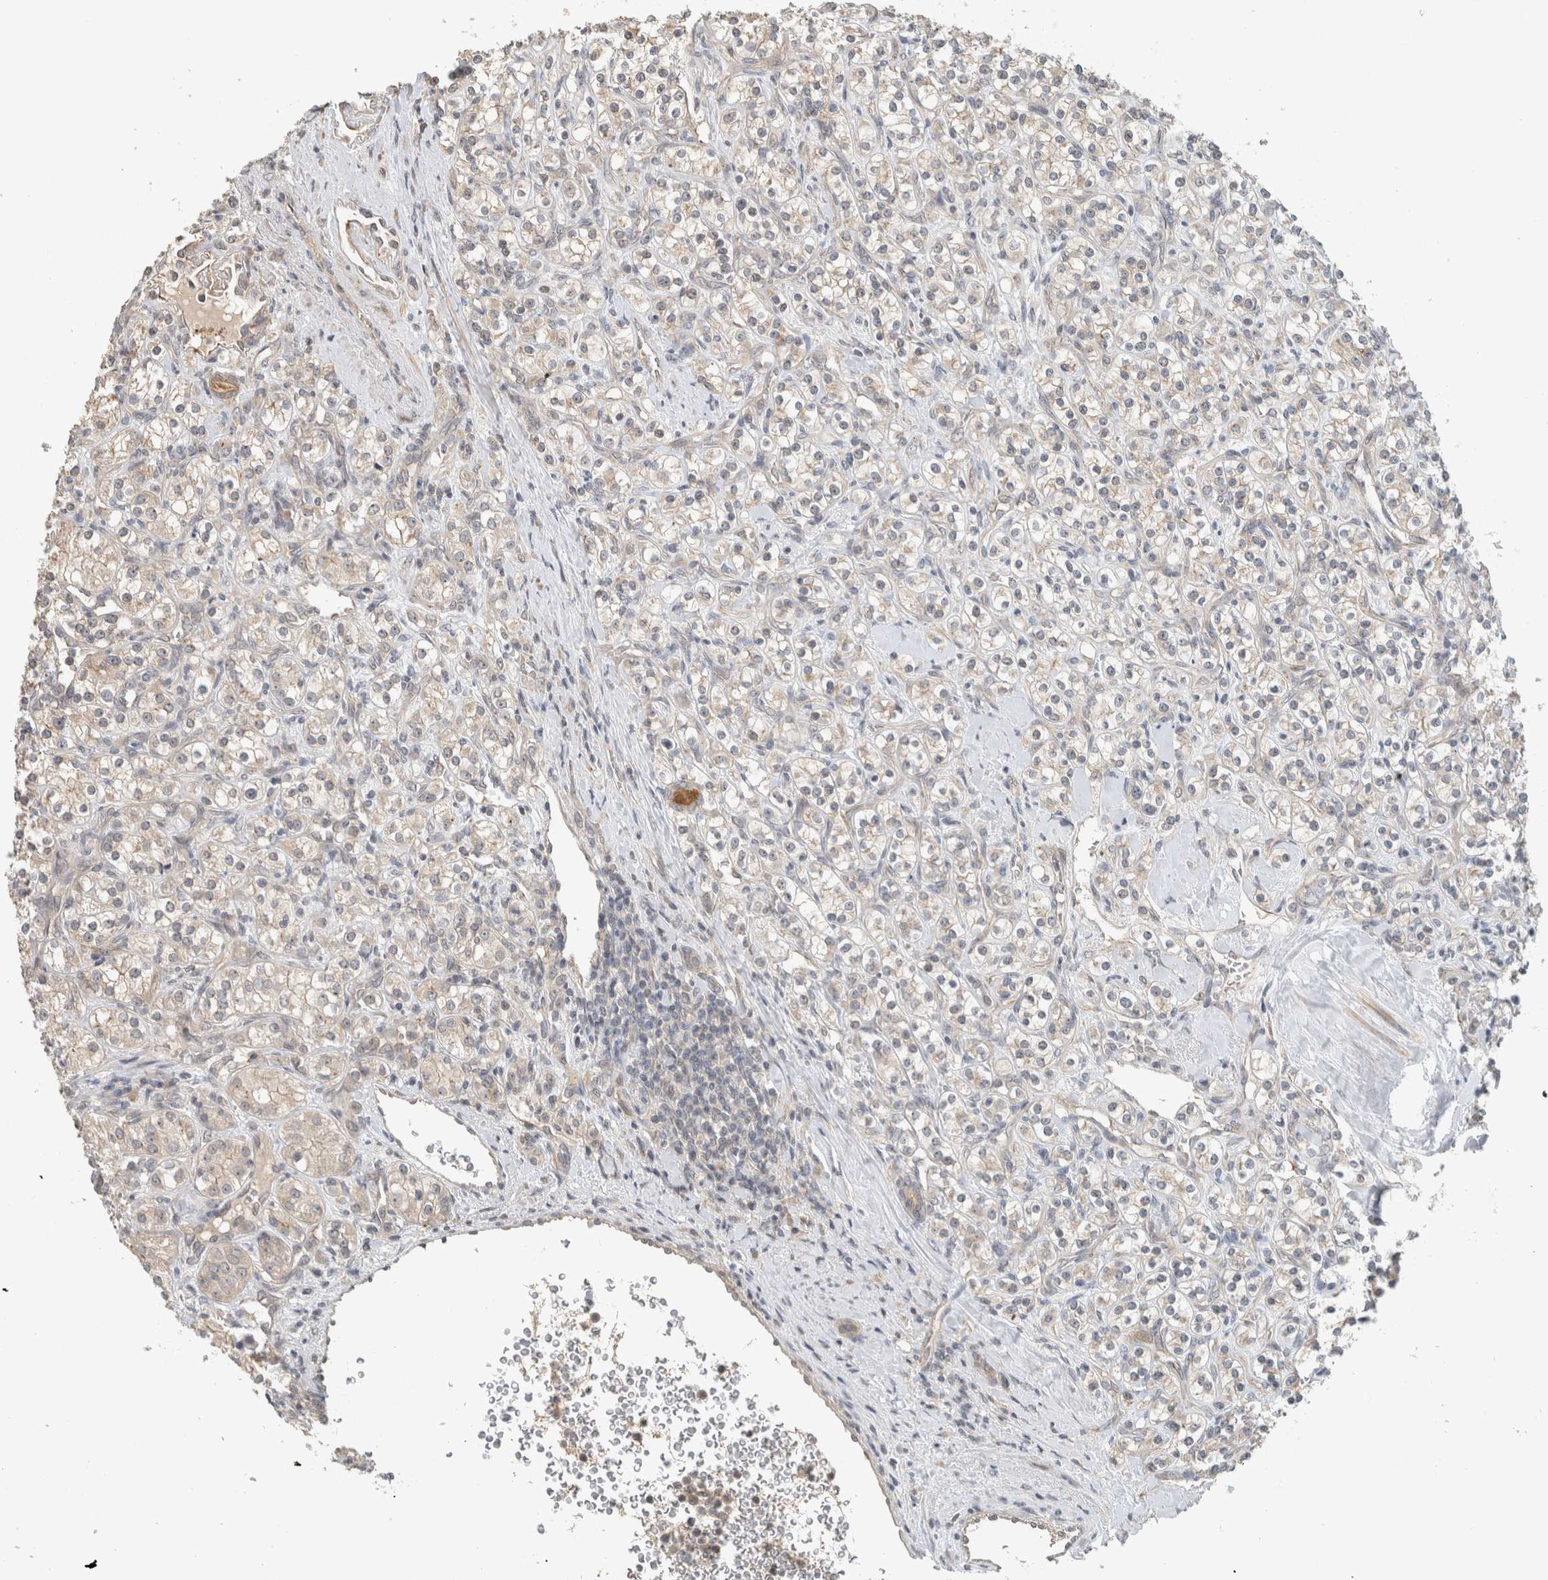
{"staining": {"intensity": "negative", "quantity": "none", "location": "none"}, "tissue": "renal cancer", "cell_type": "Tumor cells", "image_type": "cancer", "snomed": [{"axis": "morphology", "description": "Adenocarcinoma, NOS"}, {"axis": "topography", "description": "Kidney"}], "caption": "This is a photomicrograph of IHC staining of renal cancer, which shows no positivity in tumor cells.", "gene": "ERCC6L2", "patient": {"sex": "male", "age": 77}}